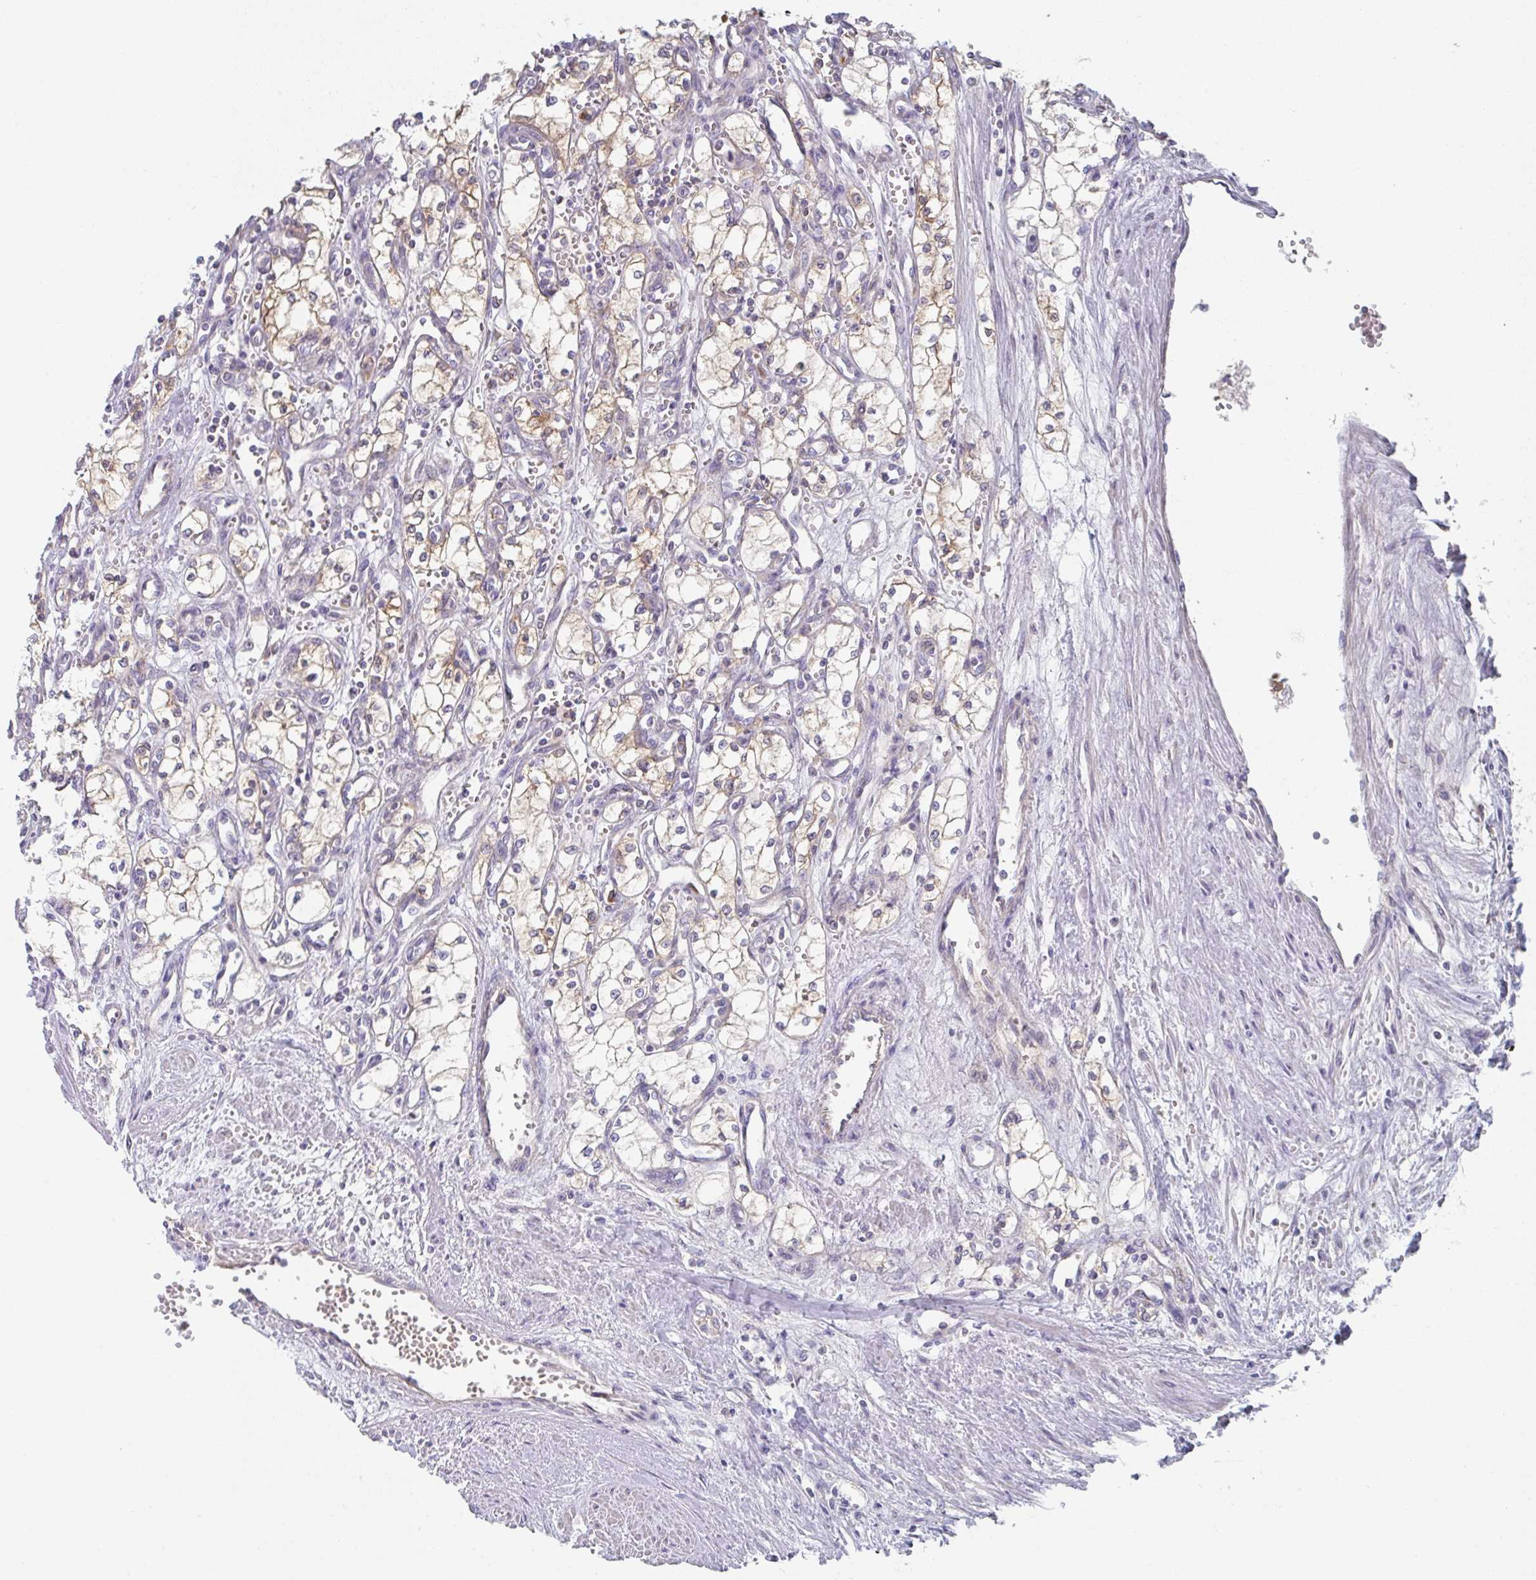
{"staining": {"intensity": "weak", "quantity": "25%-75%", "location": "cytoplasmic/membranous"}, "tissue": "renal cancer", "cell_type": "Tumor cells", "image_type": "cancer", "snomed": [{"axis": "morphology", "description": "Adenocarcinoma, NOS"}, {"axis": "topography", "description": "Kidney"}], "caption": "Human adenocarcinoma (renal) stained with a brown dye reveals weak cytoplasmic/membranous positive staining in approximately 25%-75% of tumor cells.", "gene": "AMPD2", "patient": {"sex": "male", "age": 59}}